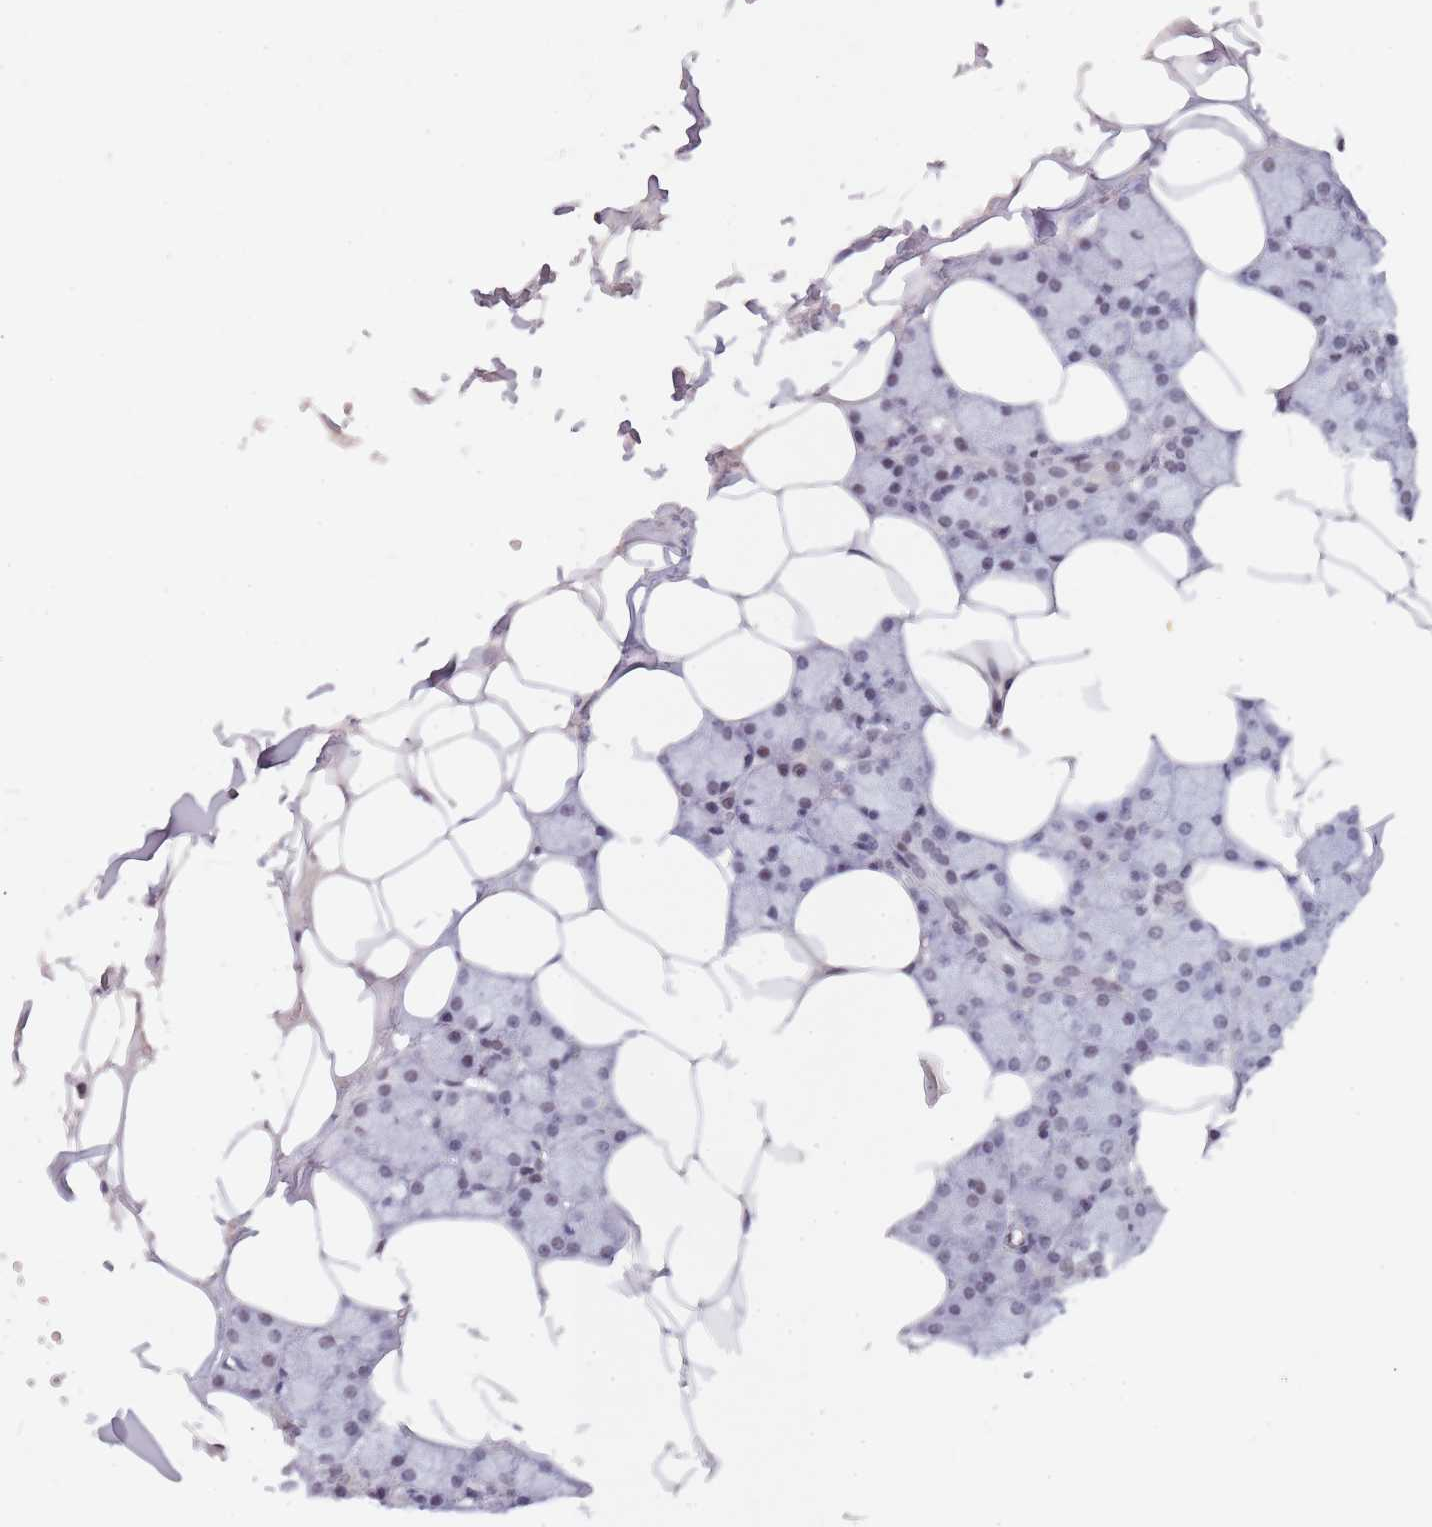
{"staining": {"intensity": "negative", "quantity": "none", "location": "none"}, "tissue": "salivary gland", "cell_type": "Glandular cells", "image_type": "normal", "snomed": [{"axis": "morphology", "description": "Normal tissue, NOS"}, {"axis": "topography", "description": "Salivary gland"}], "caption": "DAB (3,3'-diaminobenzidine) immunohistochemical staining of normal salivary gland demonstrates no significant positivity in glandular cells. Brightfield microscopy of immunohistochemistry stained with DAB (3,3'-diaminobenzidine) (brown) and hematoxylin (blue), captured at high magnification.", "gene": "CIZ1", "patient": {"sex": "male", "age": 62}}